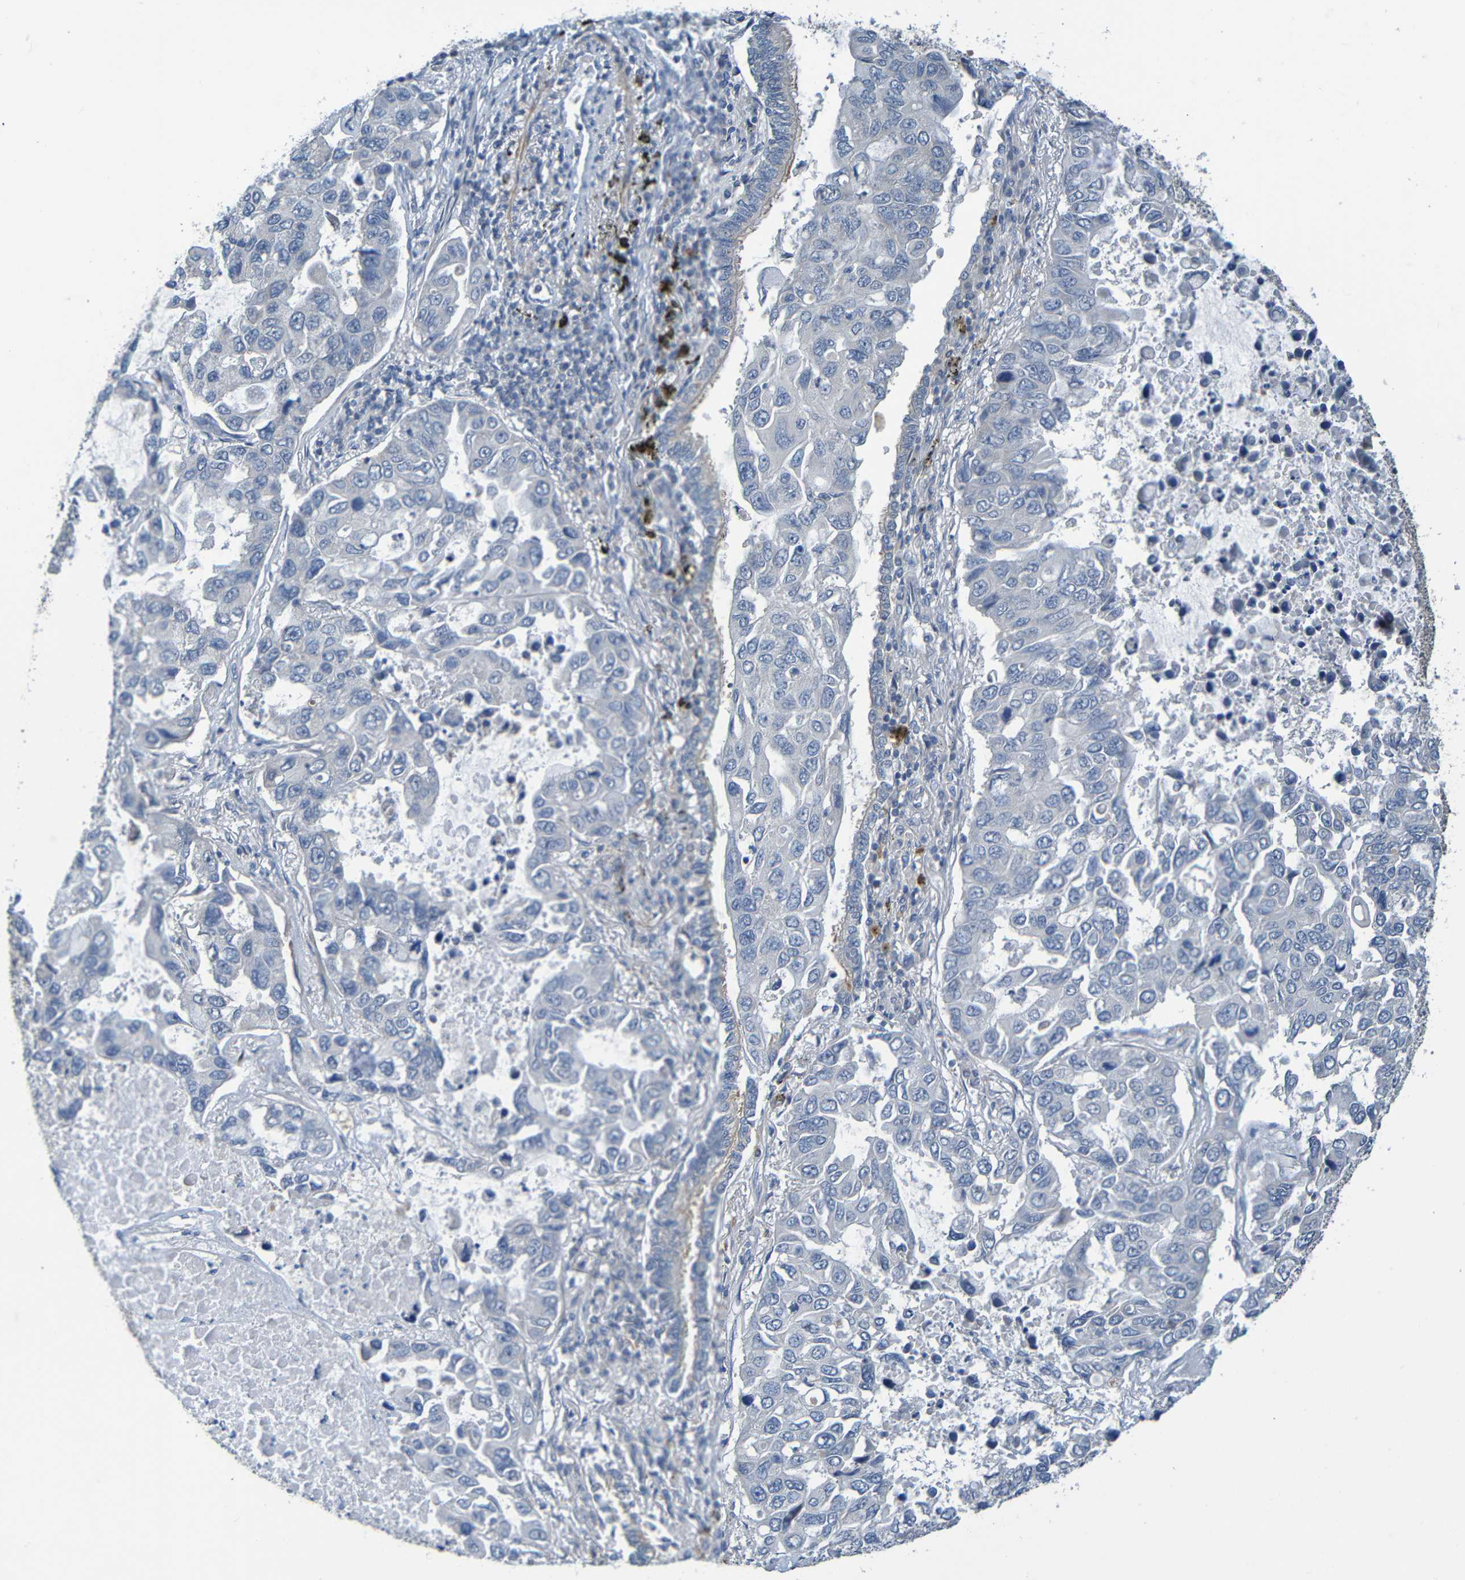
{"staining": {"intensity": "negative", "quantity": "none", "location": "none"}, "tissue": "lung cancer", "cell_type": "Tumor cells", "image_type": "cancer", "snomed": [{"axis": "morphology", "description": "Adenocarcinoma, NOS"}, {"axis": "topography", "description": "Lung"}], "caption": "IHC of lung adenocarcinoma demonstrates no staining in tumor cells.", "gene": "CYP4F2", "patient": {"sex": "male", "age": 64}}